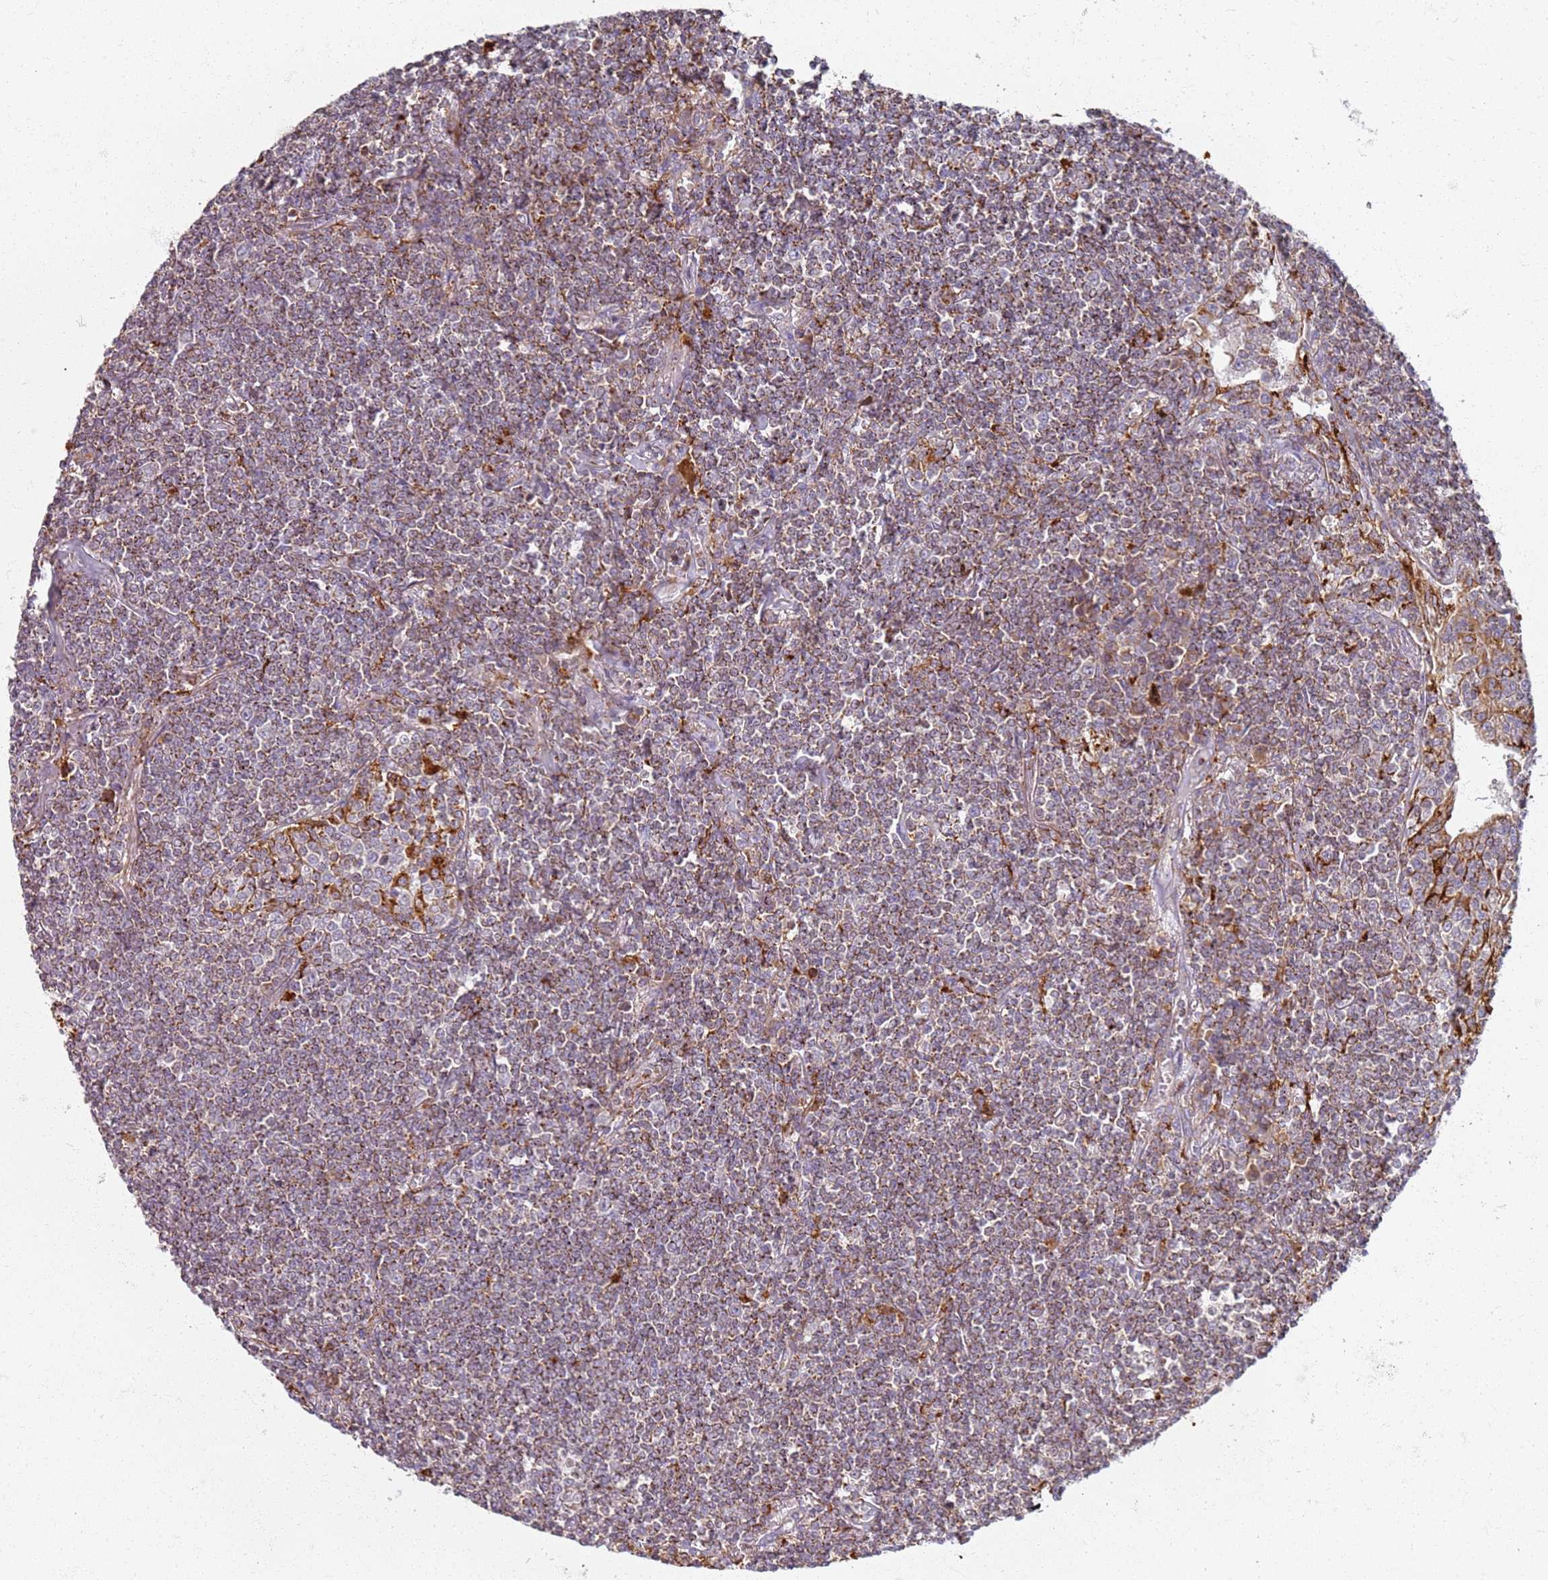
{"staining": {"intensity": "moderate", "quantity": ">75%", "location": "cytoplasmic/membranous"}, "tissue": "lymphoma", "cell_type": "Tumor cells", "image_type": "cancer", "snomed": [{"axis": "morphology", "description": "Malignant lymphoma, non-Hodgkin's type, Low grade"}, {"axis": "topography", "description": "Lung"}], "caption": "A brown stain labels moderate cytoplasmic/membranous staining of a protein in lymphoma tumor cells.", "gene": "PROKR2", "patient": {"sex": "female", "age": 71}}